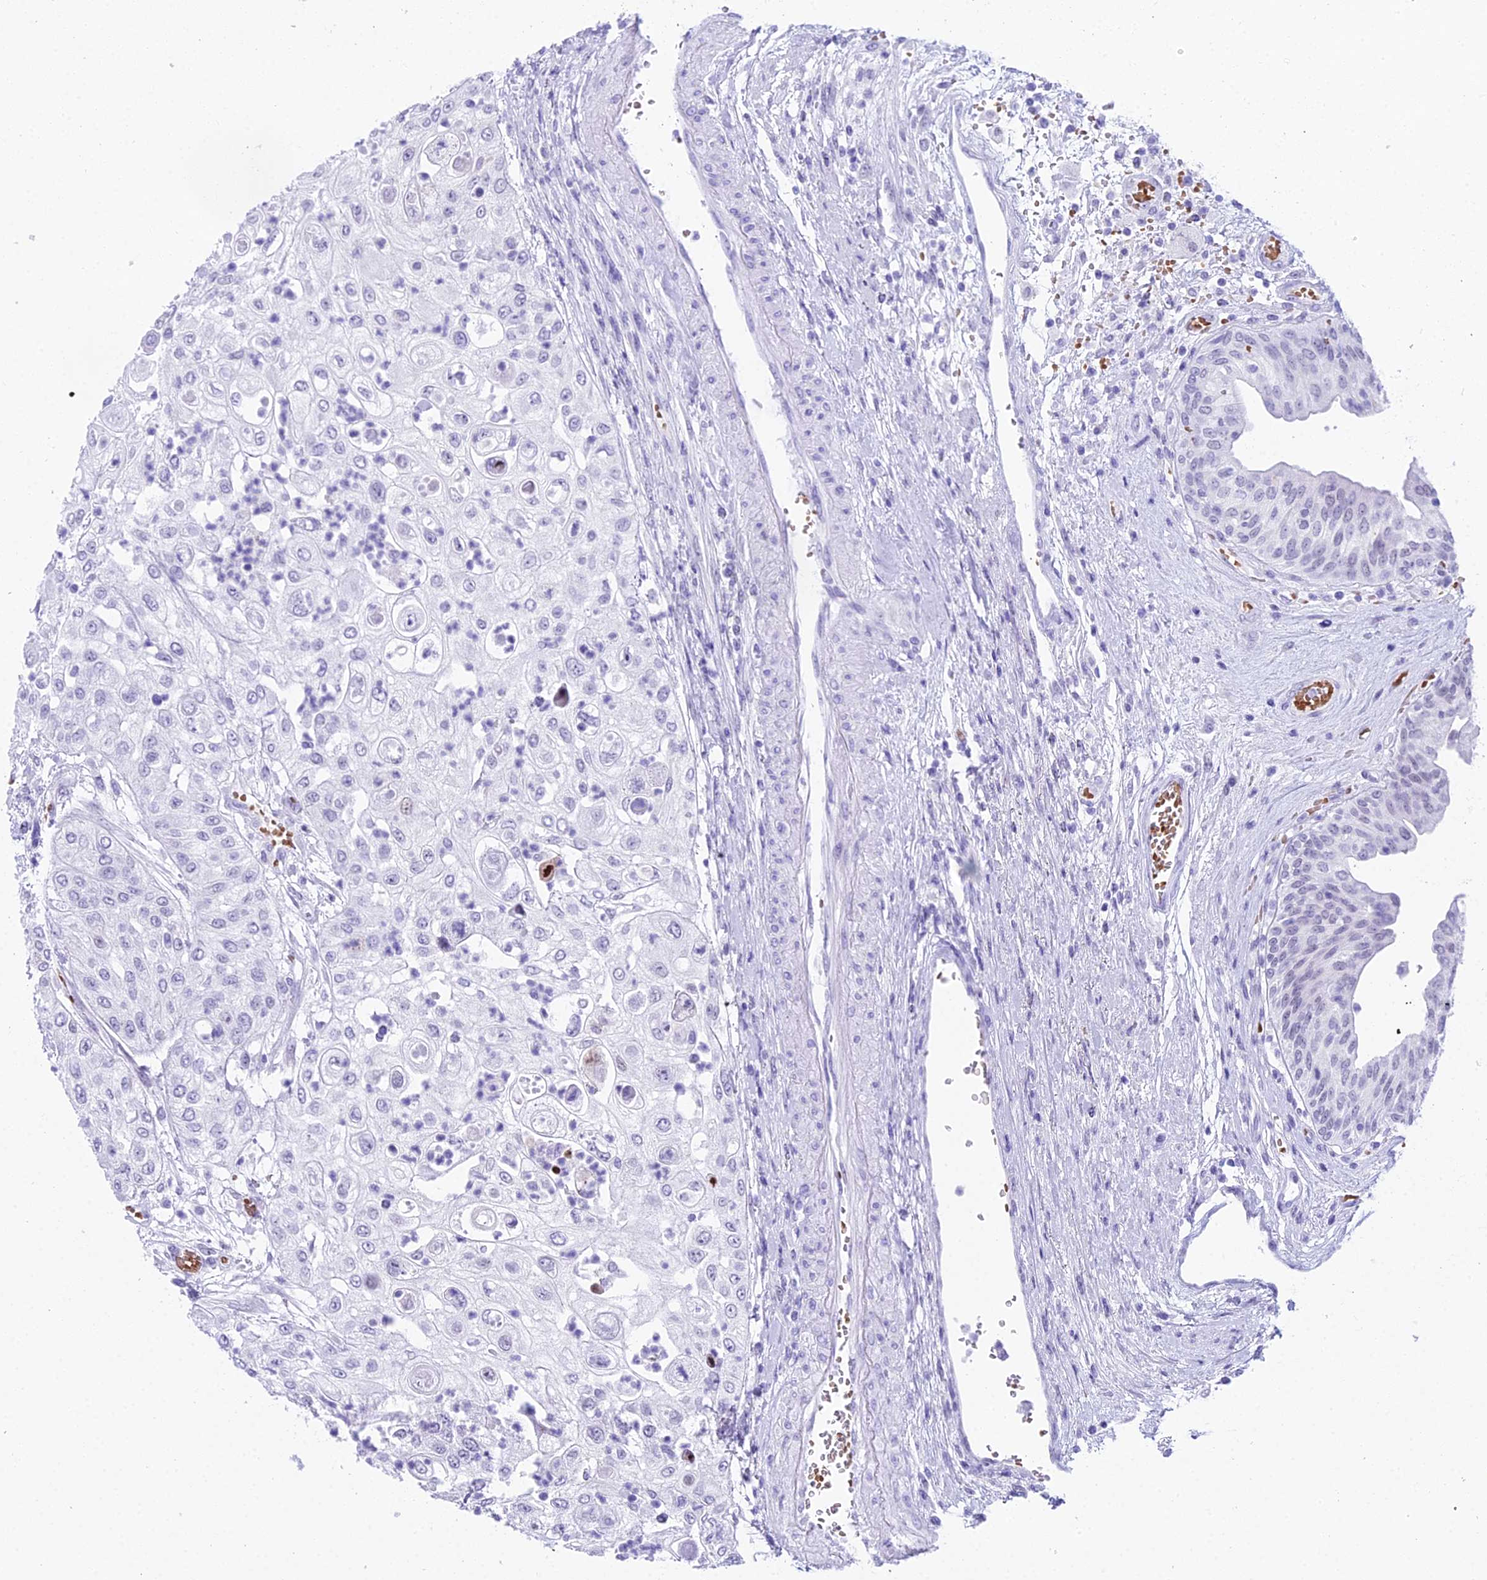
{"staining": {"intensity": "negative", "quantity": "none", "location": "none"}, "tissue": "urothelial cancer", "cell_type": "Tumor cells", "image_type": "cancer", "snomed": [{"axis": "morphology", "description": "Urothelial carcinoma, High grade"}, {"axis": "topography", "description": "Urinary bladder"}], "caption": "An IHC micrograph of high-grade urothelial carcinoma is shown. There is no staining in tumor cells of high-grade urothelial carcinoma.", "gene": "RNPS1", "patient": {"sex": "female", "age": 79}}